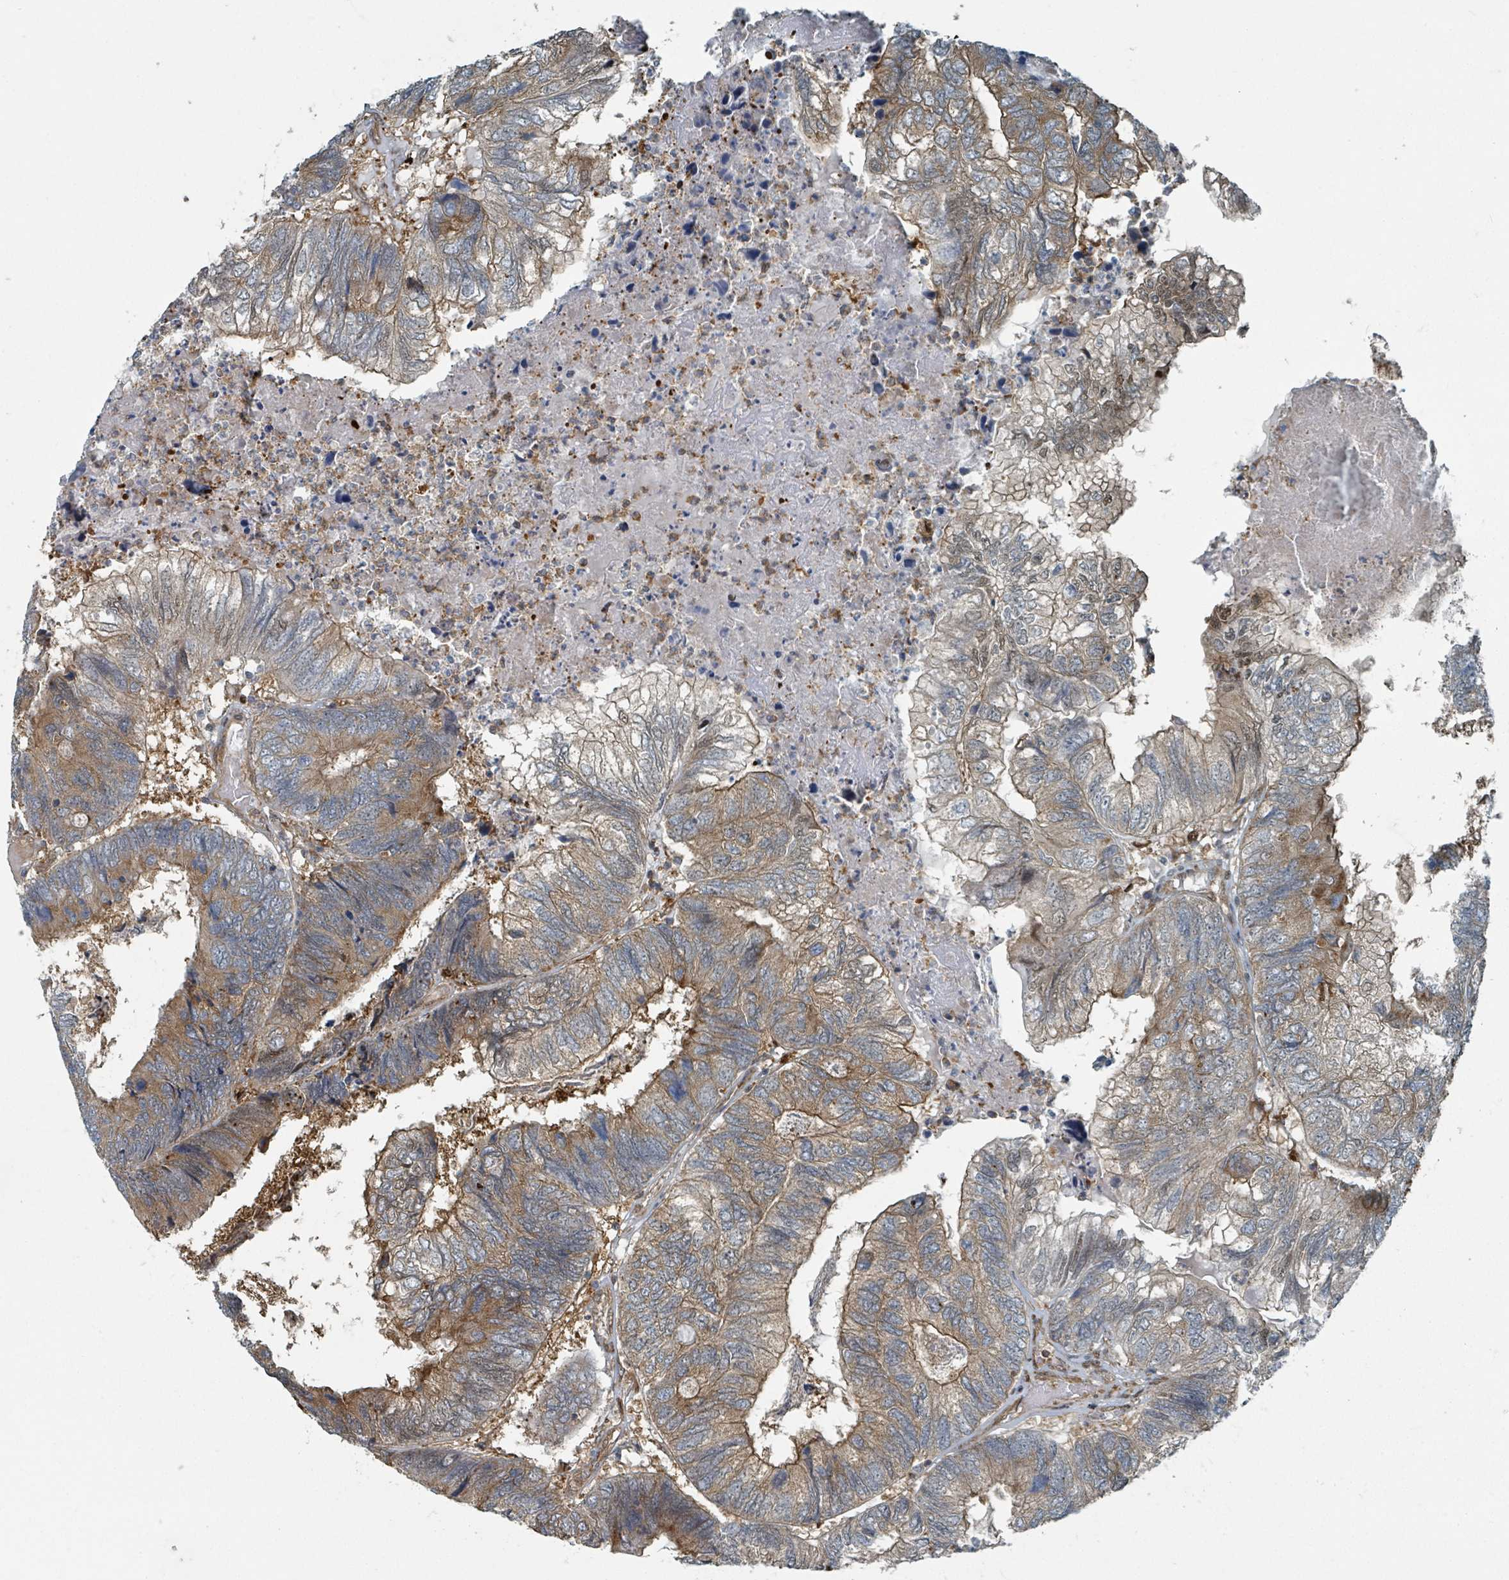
{"staining": {"intensity": "moderate", "quantity": ">75%", "location": "cytoplasmic/membranous"}, "tissue": "colorectal cancer", "cell_type": "Tumor cells", "image_type": "cancer", "snomed": [{"axis": "morphology", "description": "Adenocarcinoma, NOS"}, {"axis": "topography", "description": "Colon"}], "caption": "DAB (3,3'-diaminobenzidine) immunohistochemical staining of colorectal adenocarcinoma reveals moderate cytoplasmic/membranous protein positivity in approximately >75% of tumor cells.", "gene": "RHPN2", "patient": {"sex": "female", "age": 67}}